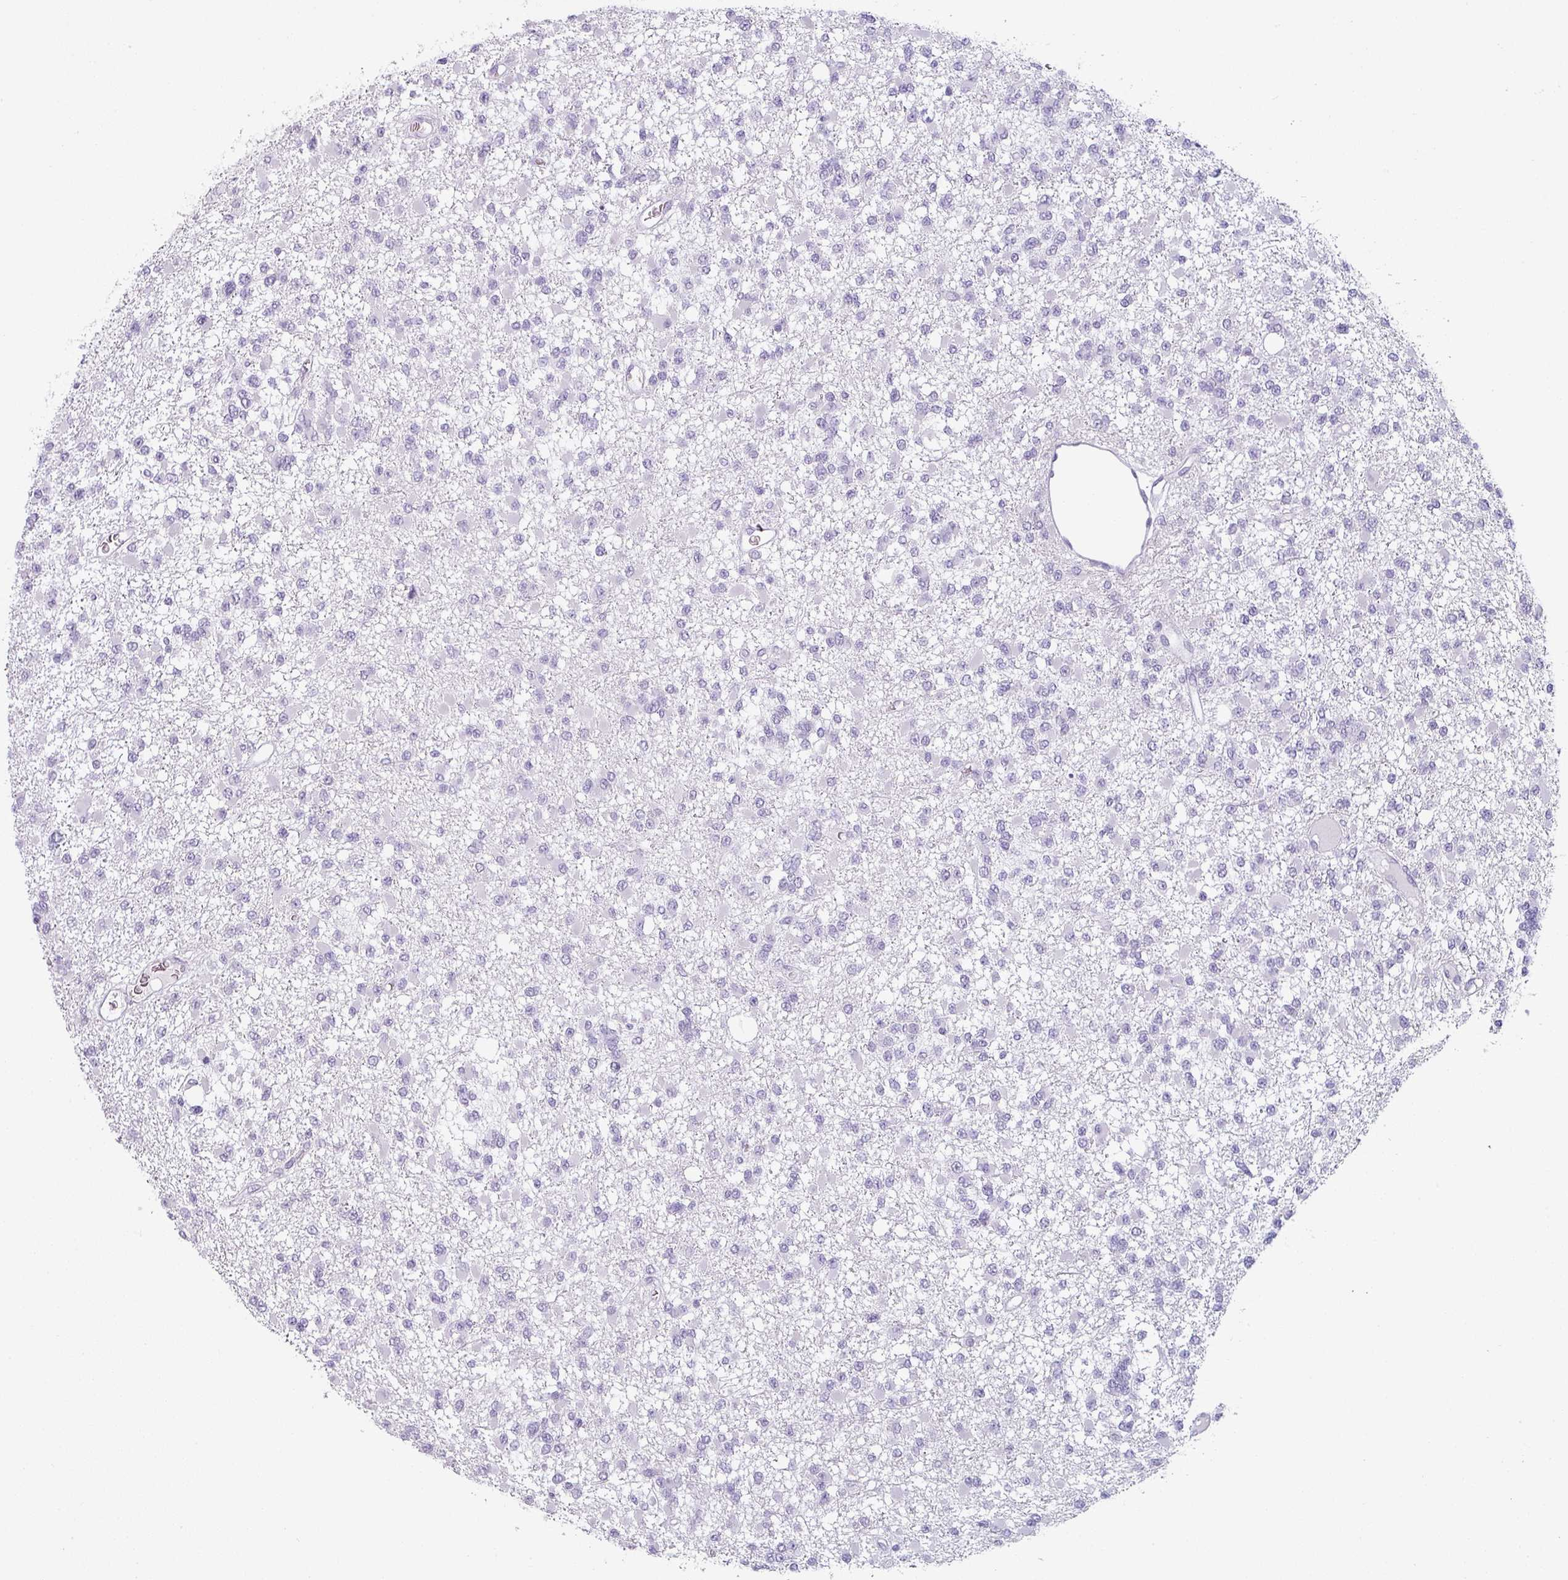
{"staining": {"intensity": "negative", "quantity": "none", "location": "none"}, "tissue": "glioma", "cell_type": "Tumor cells", "image_type": "cancer", "snomed": [{"axis": "morphology", "description": "Glioma, malignant, Low grade"}, {"axis": "topography", "description": "Brain"}], "caption": "DAB immunohistochemical staining of human malignant glioma (low-grade) exhibits no significant staining in tumor cells.", "gene": "SFTPA1", "patient": {"sex": "female", "age": 22}}